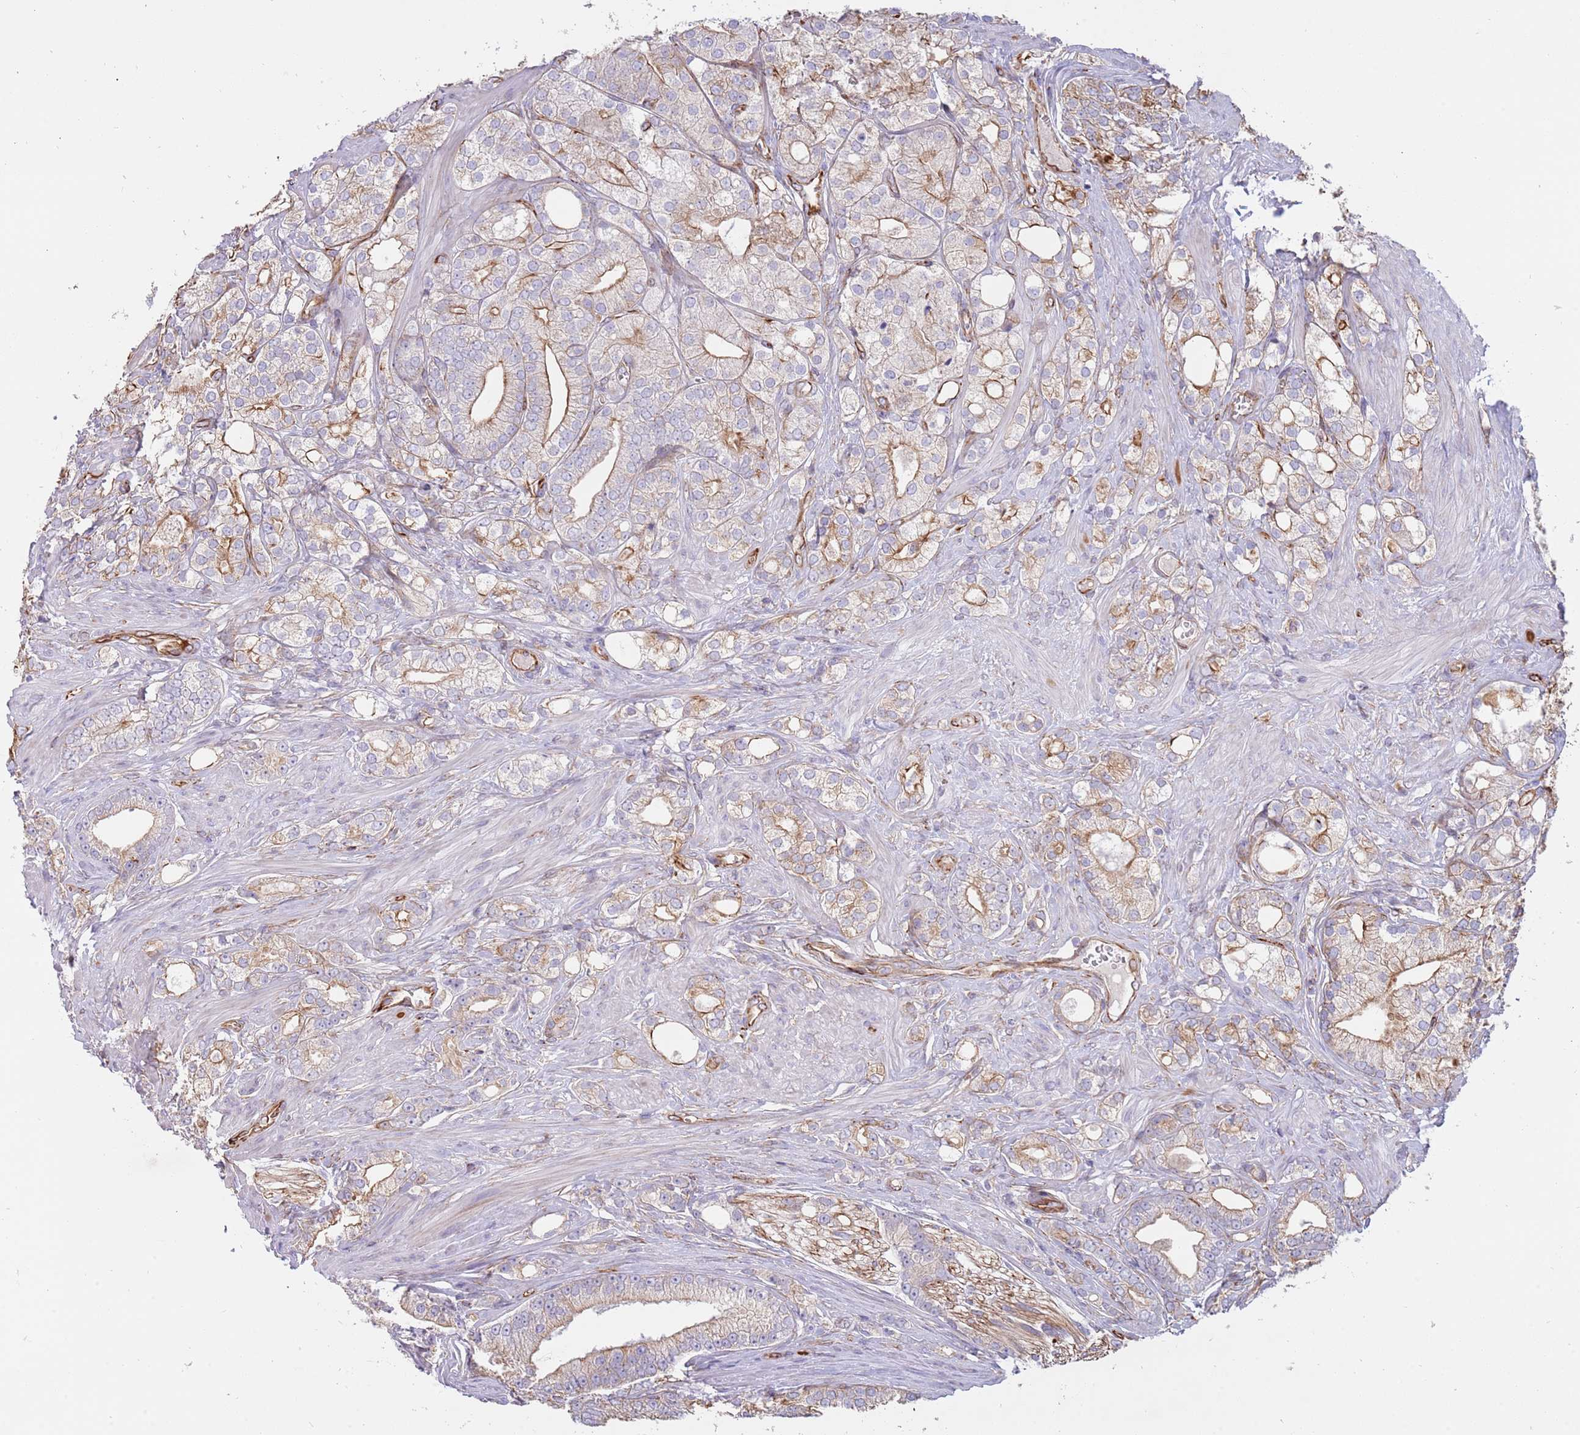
{"staining": {"intensity": "moderate", "quantity": "25%-75%", "location": "cytoplasmic/membranous"}, "tissue": "prostate cancer", "cell_type": "Tumor cells", "image_type": "cancer", "snomed": [{"axis": "morphology", "description": "Adenocarcinoma, High grade"}, {"axis": "topography", "description": "Prostate"}], "caption": "The histopathology image exhibits a brown stain indicating the presence of a protein in the cytoplasmic/membranous of tumor cells in prostate cancer. The staining was performed using DAB (3,3'-diaminobenzidine), with brown indicating positive protein expression. Nuclei are stained blue with hematoxylin.", "gene": "MOGAT1", "patient": {"sex": "male", "age": 50}}